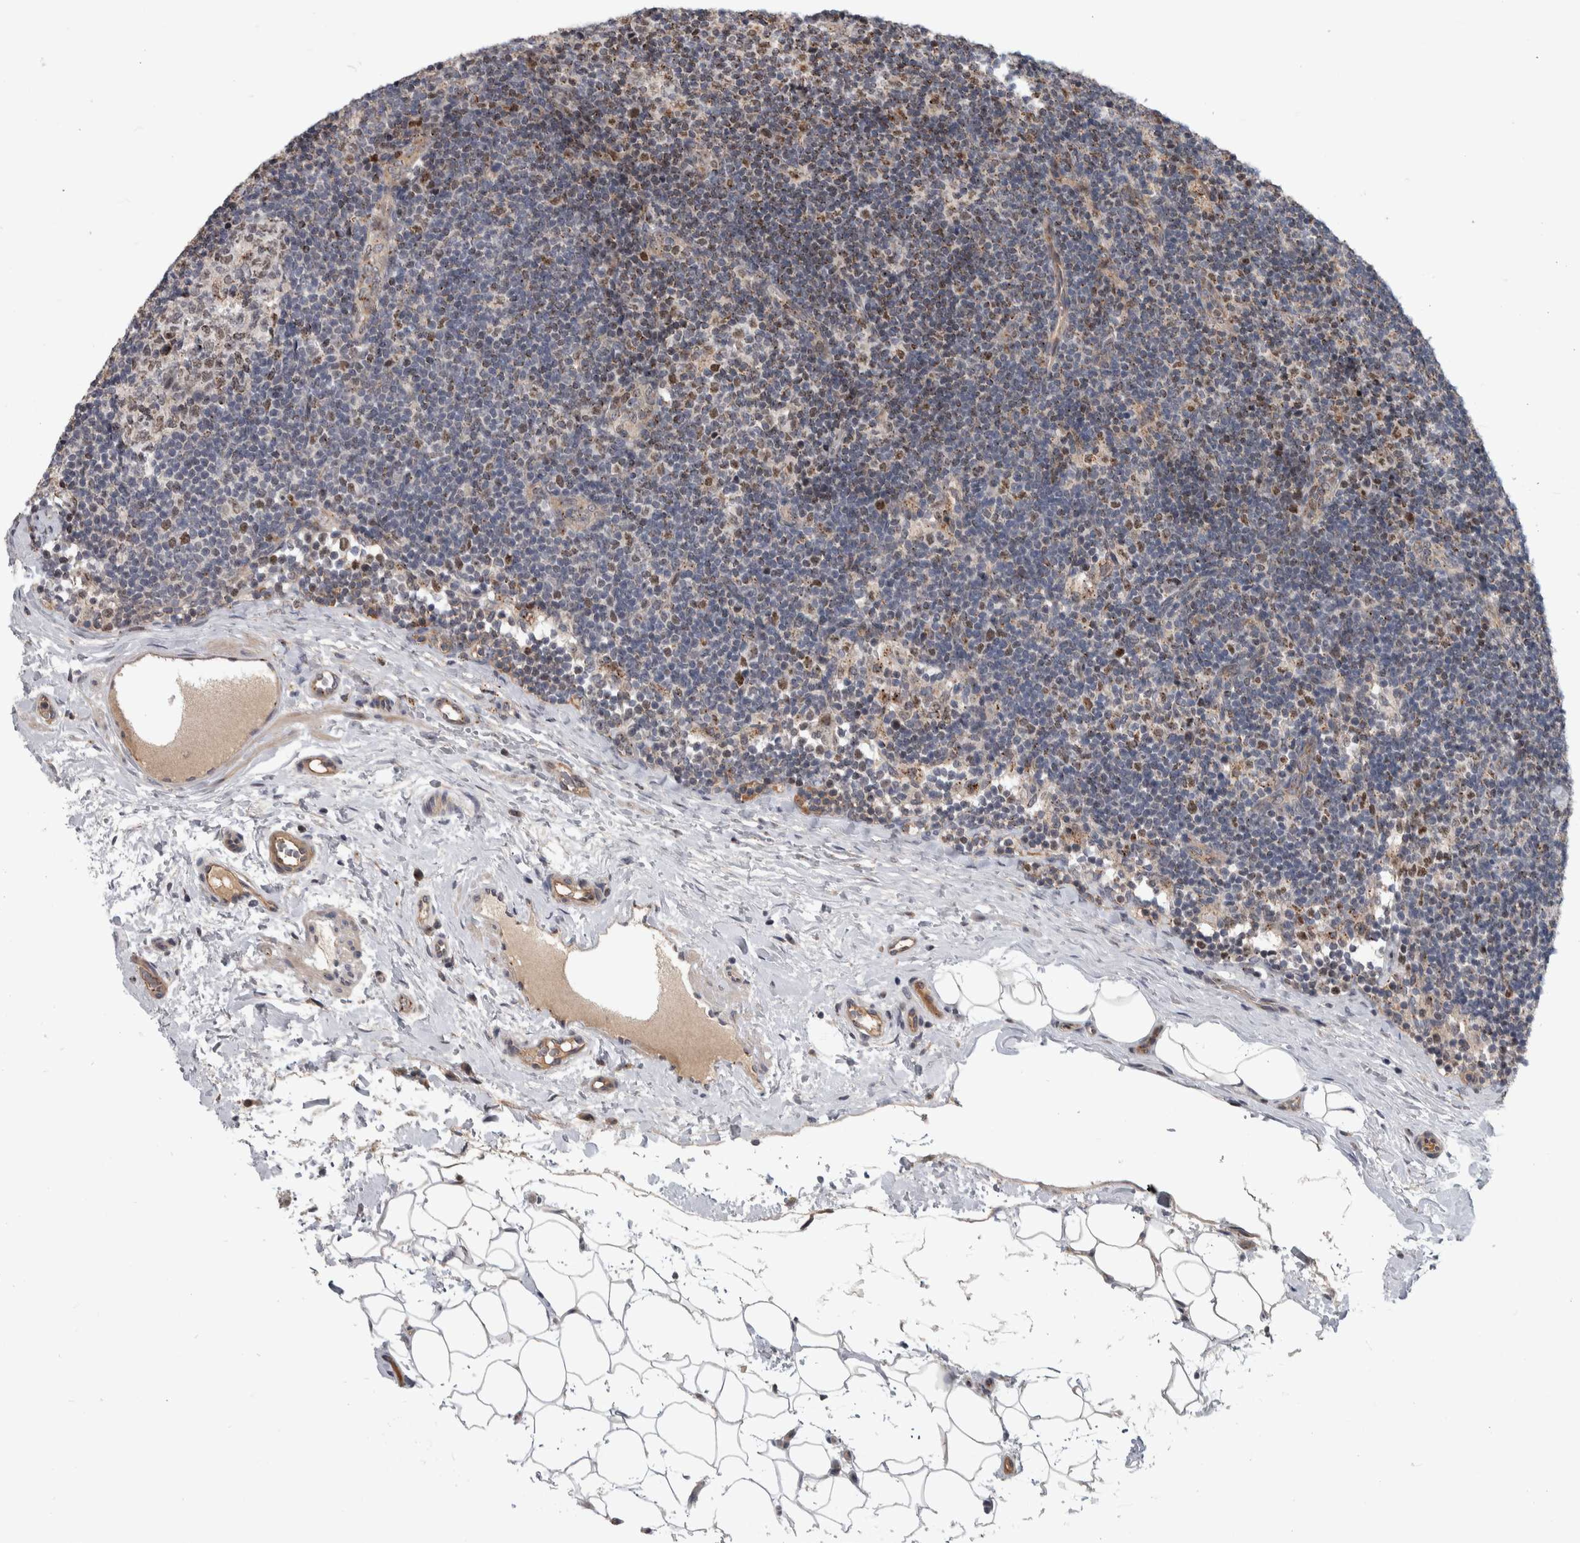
{"staining": {"intensity": "weak", "quantity": "25%-75%", "location": "cytoplasmic/membranous,nuclear"}, "tissue": "lymph node", "cell_type": "Germinal center cells", "image_type": "normal", "snomed": [{"axis": "morphology", "description": "Normal tissue, NOS"}, {"axis": "topography", "description": "Lymph node"}], "caption": "Brown immunohistochemical staining in normal human lymph node reveals weak cytoplasmic/membranous,nuclear expression in approximately 25%-75% of germinal center cells. The protein is stained brown, and the nuclei are stained in blue (DAB (3,3'-diaminobenzidine) IHC with brightfield microscopy, high magnification).", "gene": "MSL1", "patient": {"sex": "female", "age": 22}}